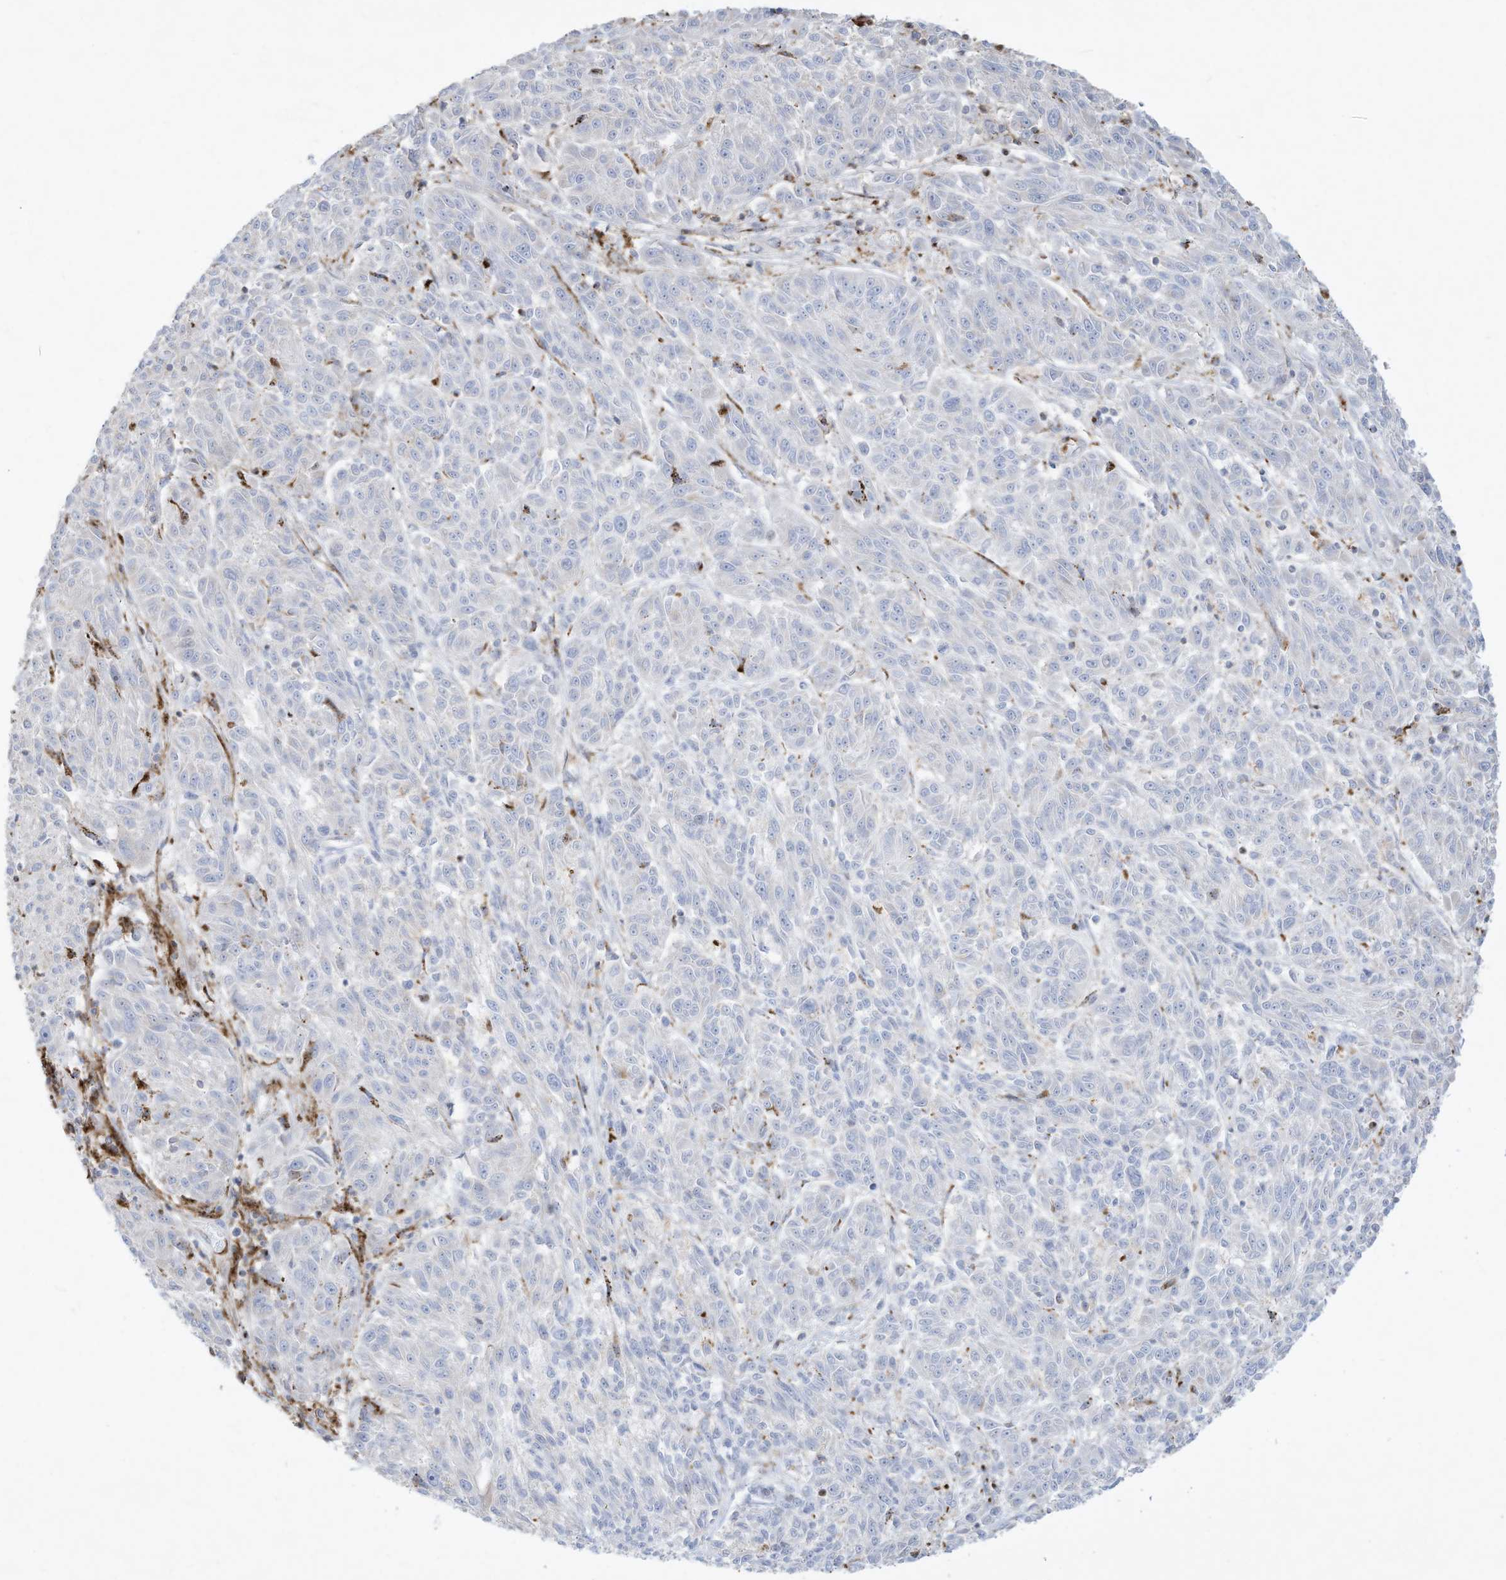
{"staining": {"intensity": "negative", "quantity": "none", "location": "none"}, "tissue": "melanoma", "cell_type": "Tumor cells", "image_type": "cancer", "snomed": [{"axis": "morphology", "description": "Malignant melanoma, NOS"}, {"axis": "topography", "description": "Skin"}], "caption": "High magnification brightfield microscopy of melanoma stained with DAB (3,3'-diaminobenzidine) (brown) and counterstained with hematoxylin (blue): tumor cells show no significant positivity.", "gene": "THNSL2", "patient": {"sex": "male", "age": 53}}